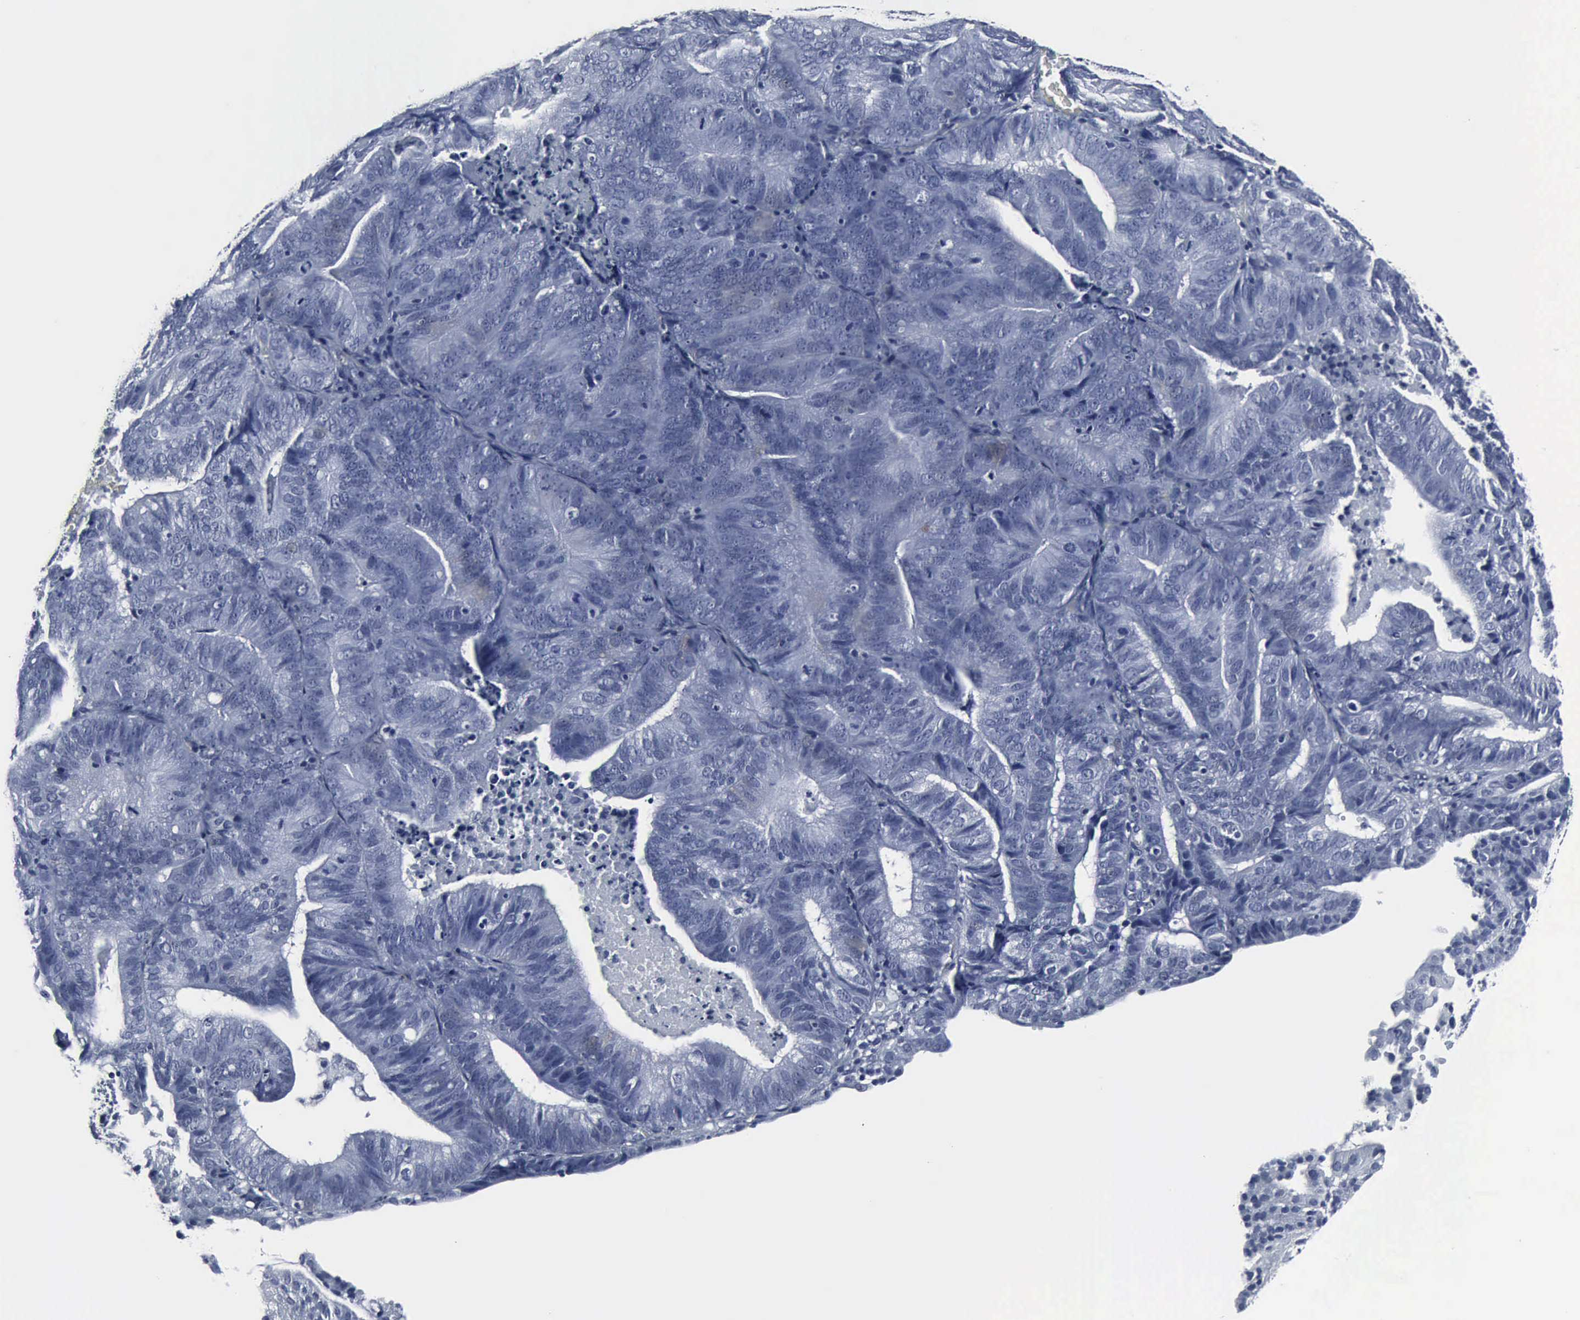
{"staining": {"intensity": "negative", "quantity": "none", "location": "none"}, "tissue": "cervical cancer", "cell_type": "Tumor cells", "image_type": "cancer", "snomed": [{"axis": "morphology", "description": "Adenocarcinoma, NOS"}, {"axis": "topography", "description": "Cervix"}], "caption": "Immunohistochemical staining of human cervical adenocarcinoma exhibits no significant expression in tumor cells.", "gene": "SNAP25", "patient": {"sex": "female", "age": 60}}